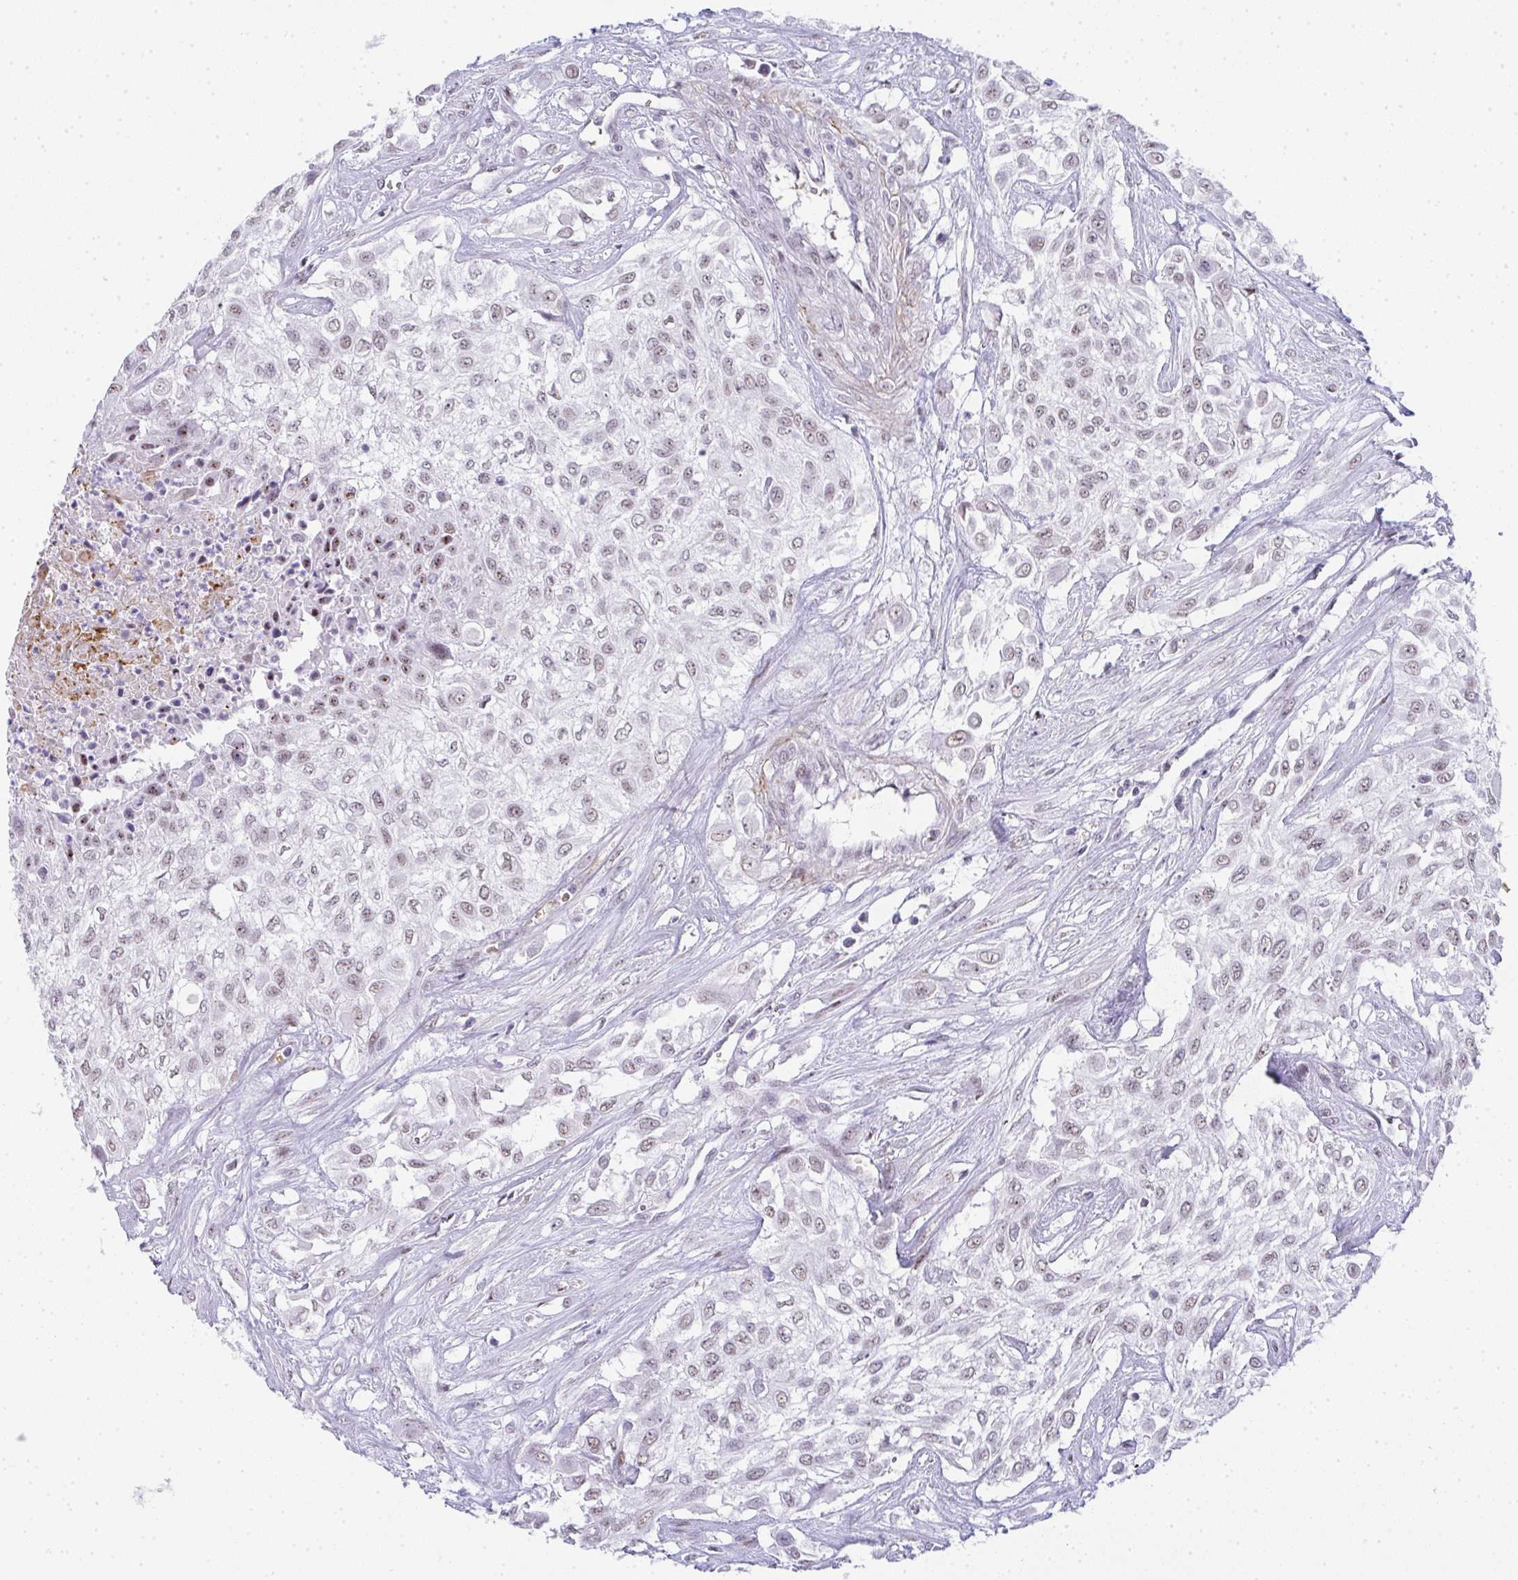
{"staining": {"intensity": "weak", "quantity": "25%-75%", "location": "nuclear"}, "tissue": "urothelial cancer", "cell_type": "Tumor cells", "image_type": "cancer", "snomed": [{"axis": "morphology", "description": "Urothelial carcinoma, High grade"}, {"axis": "topography", "description": "Urinary bladder"}], "caption": "Immunohistochemical staining of human urothelial cancer displays low levels of weak nuclear protein expression in about 25%-75% of tumor cells.", "gene": "TNMD", "patient": {"sex": "male", "age": 57}}